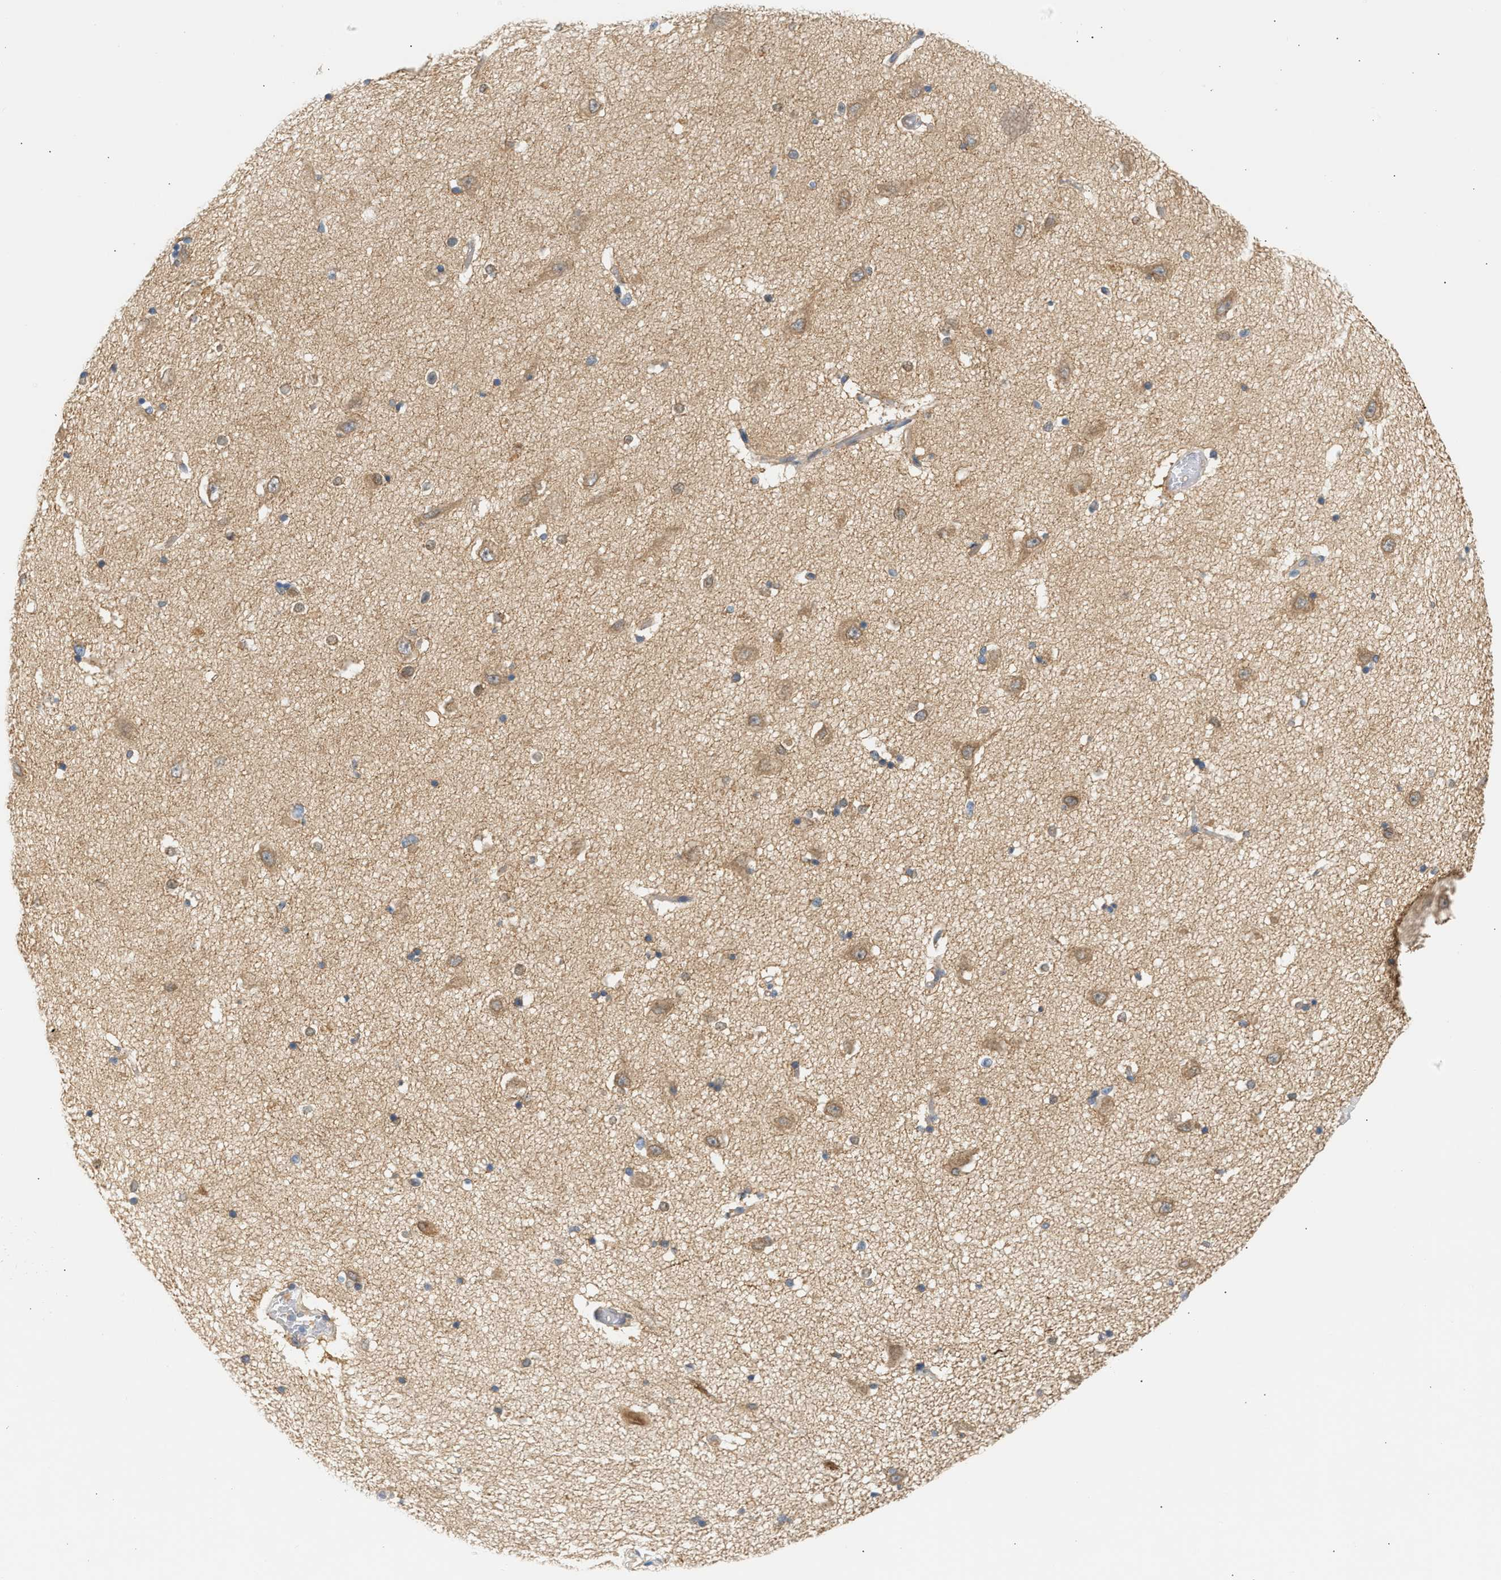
{"staining": {"intensity": "moderate", "quantity": ">75%", "location": "cytoplasmic/membranous"}, "tissue": "hippocampus", "cell_type": "Glial cells", "image_type": "normal", "snomed": [{"axis": "morphology", "description": "Normal tissue, NOS"}, {"axis": "topography", "description": "Hippocampus"}], "caption": "Immunohistochemistry of unremarkable hippocampus reveals medium levels of moderate cytoplasmic/membranous positivity in approximately >75% of glial cells. (brown staining indicates protein expression, while blue staining denotes nuclei).", "gene": "PAFAH1B1", "patient": {"sex": "male", "age": 45}}